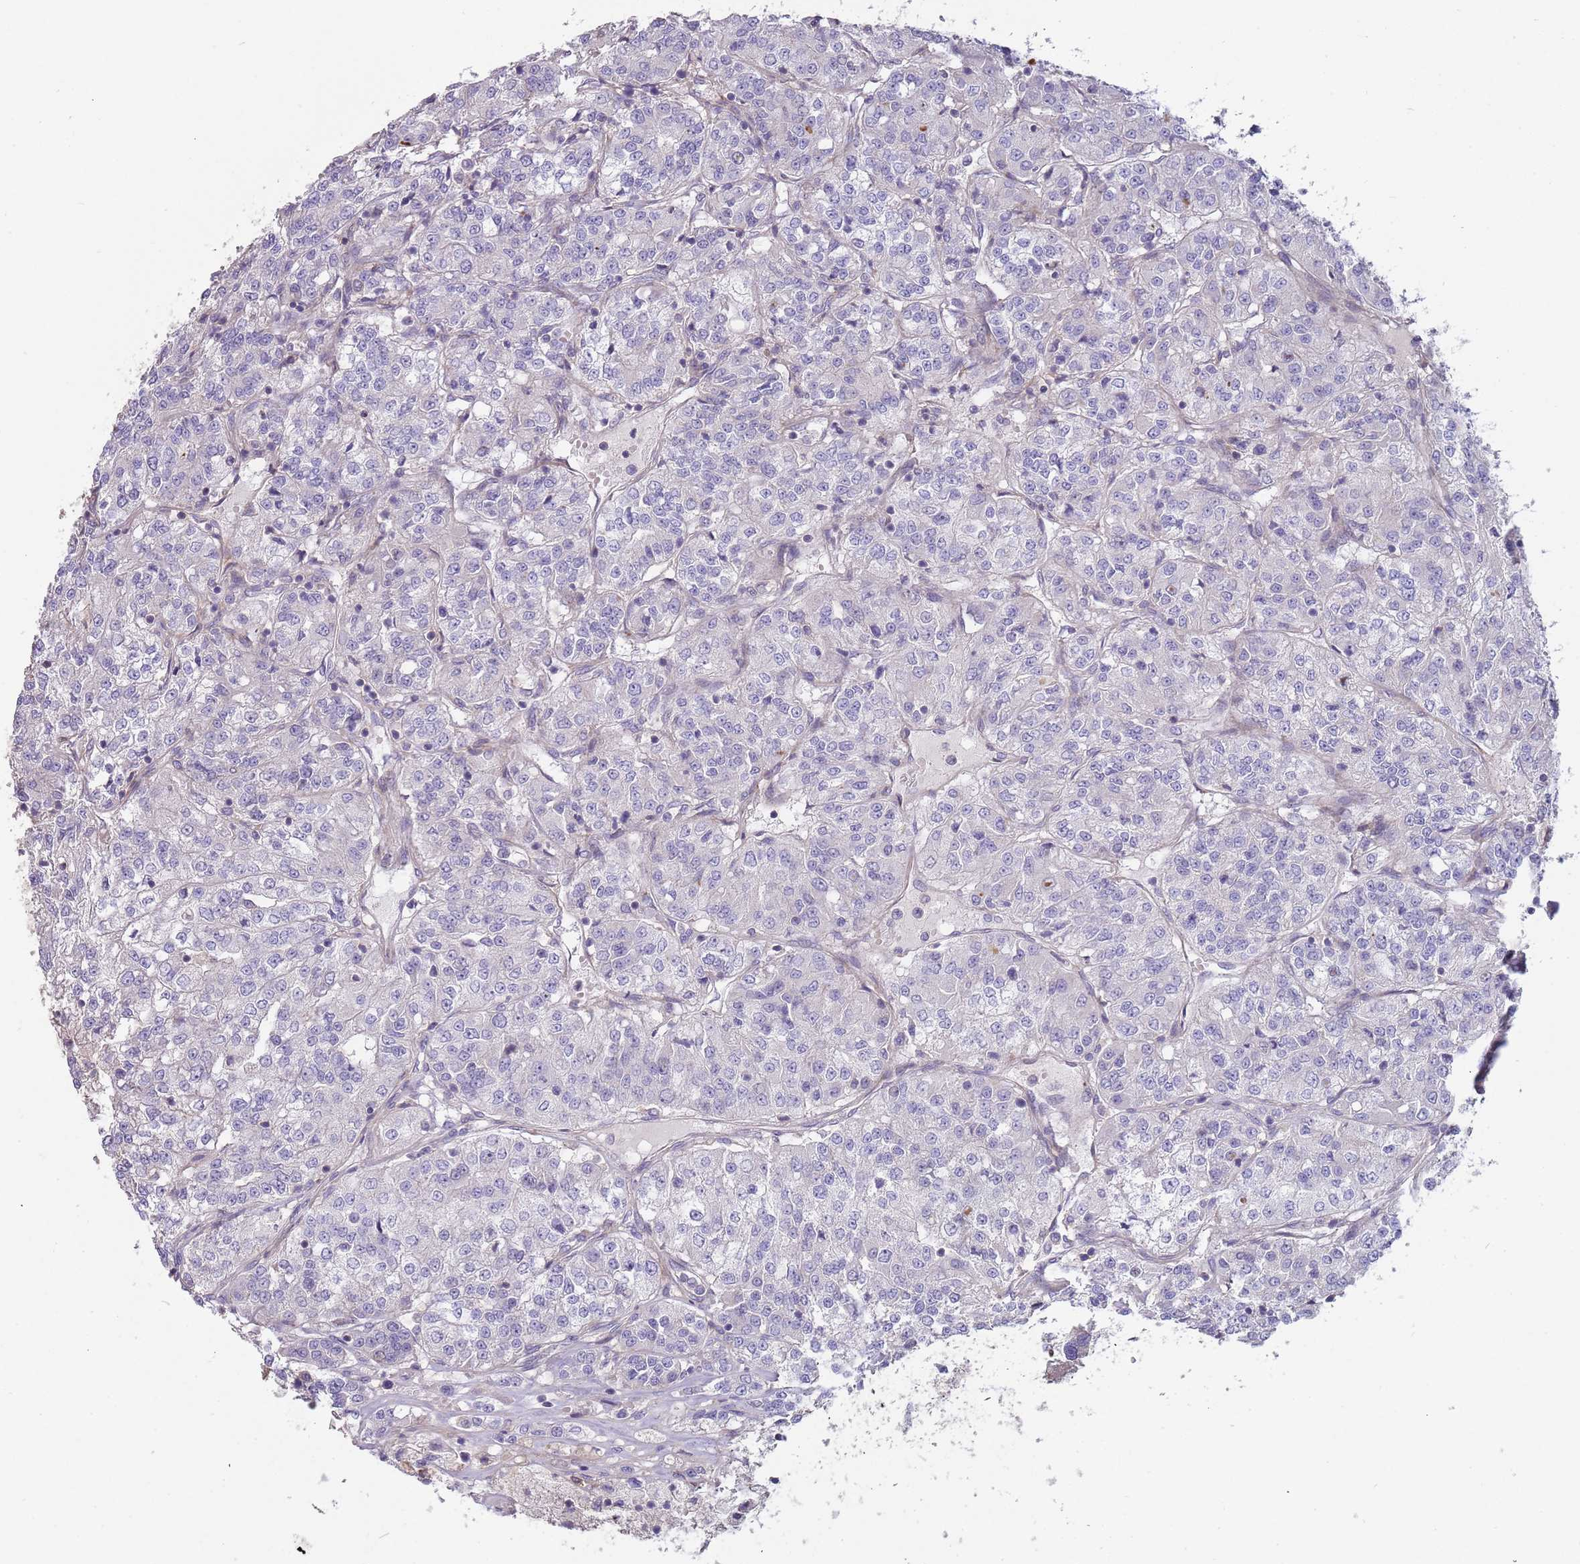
{"staining": {"intensity": "negative", "quantity": "none", "location": "none"}, "tissue": "renal cancer", "cell_type": "Tumor cells", "image_type": "cancer", "snomed": [{"axis": "morphology", "description": "Adenocarcinoma, NOS"}, {"axis": "topography", "description": "Kidney"}], "caption": "Protein analysis of renal cancer demonstrates no significant expression in tumor cells.", "gene": "SUSD1", "patient": {"sex": "female", "age": 63}}